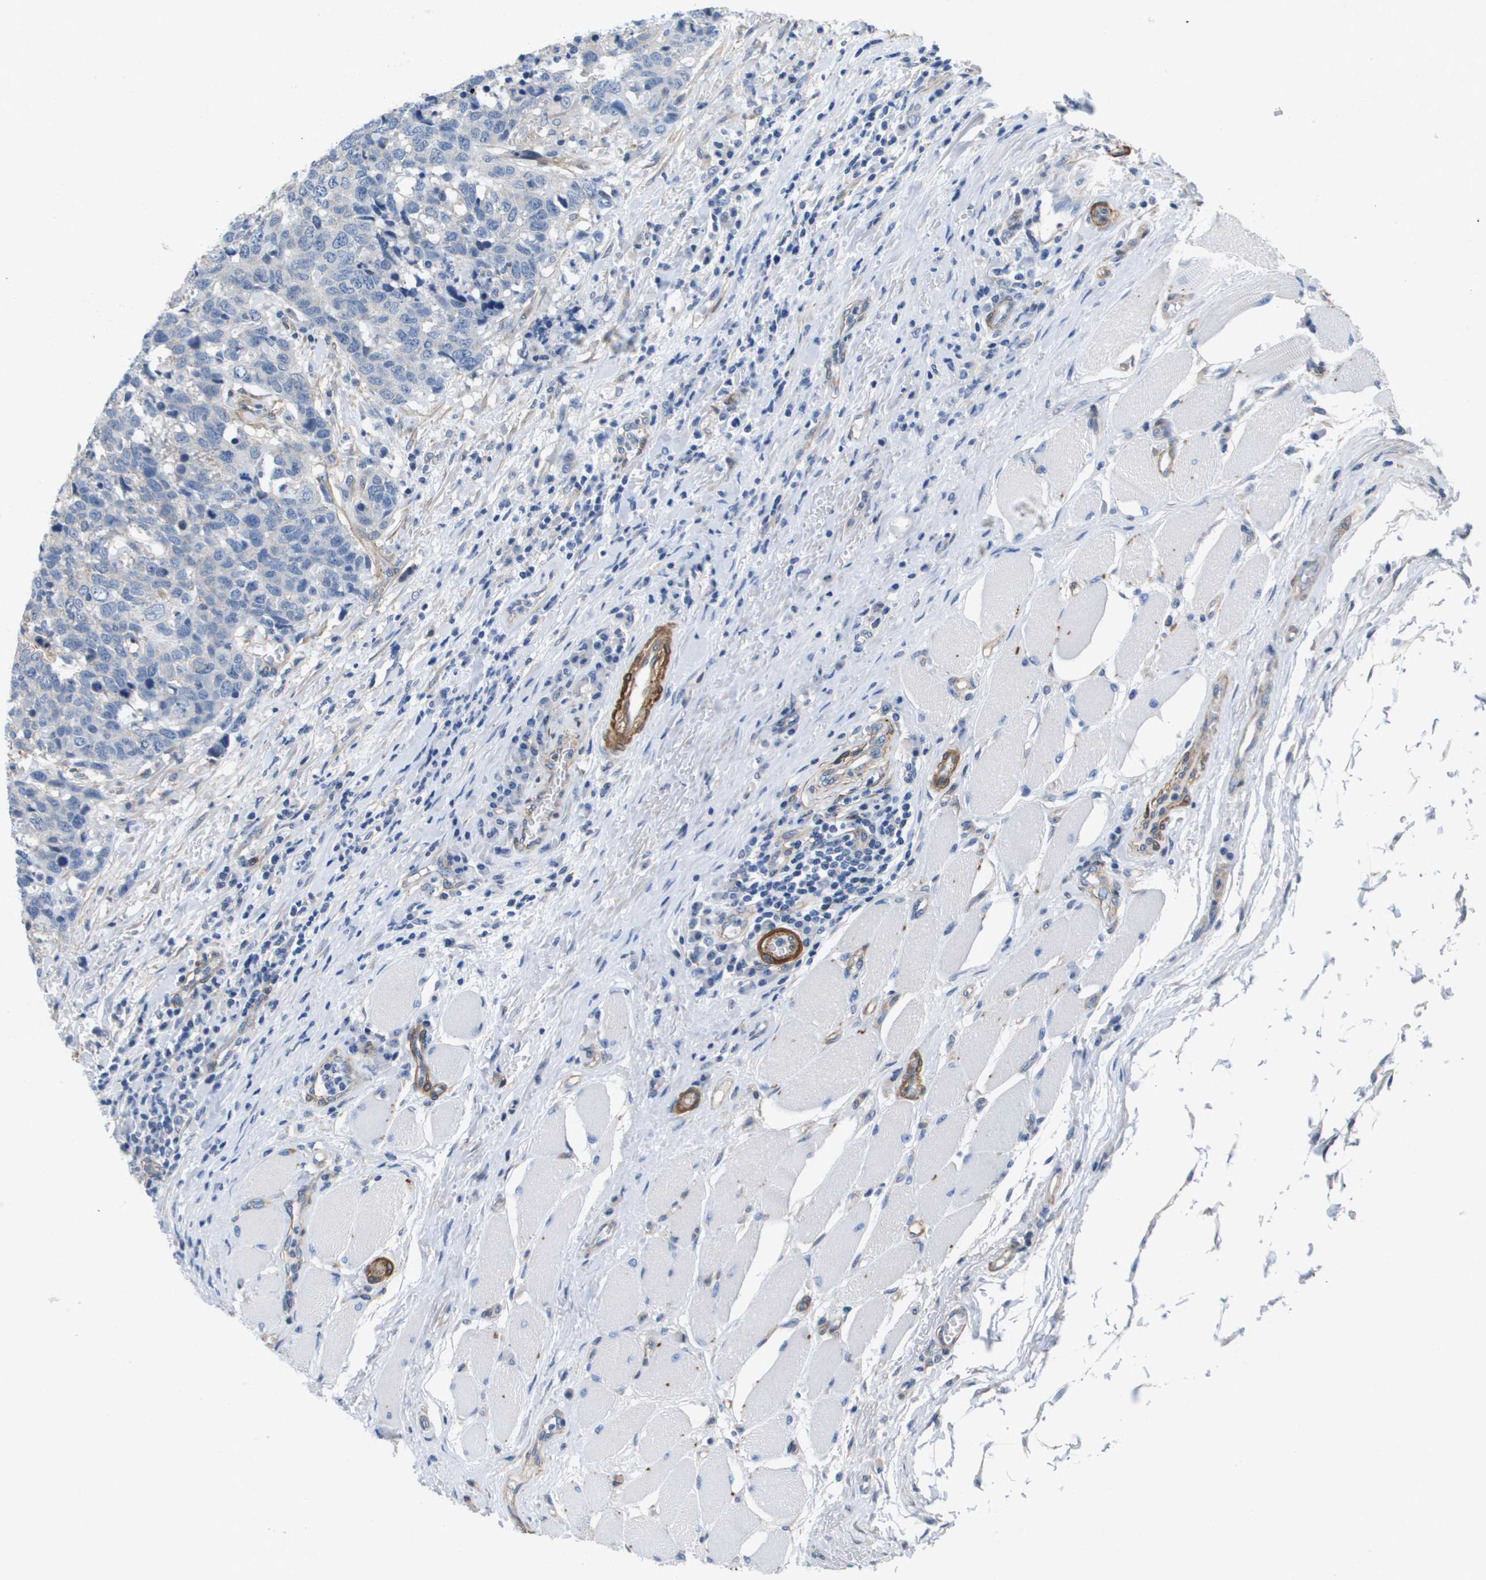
{"staining": {"intensity": "negative", "quantity": "none", "location": "none"}, "tissue": "head and neck cancer", "cell_type": "Tumor cells", "image_type": "cancer", "snomed": [{"axis": "morphology", "description": "Squamous cell carcinoma, NOS"}, {"axis": "topography", "description": "Head-Neck"}], "caption": "High power microscopy photomicrograph of an IHC micrograph of head and neck cancer, revealing no significant staining in tumor cells.", "gene": "LPP", "patient": {"sex": "male", "age": 66}}